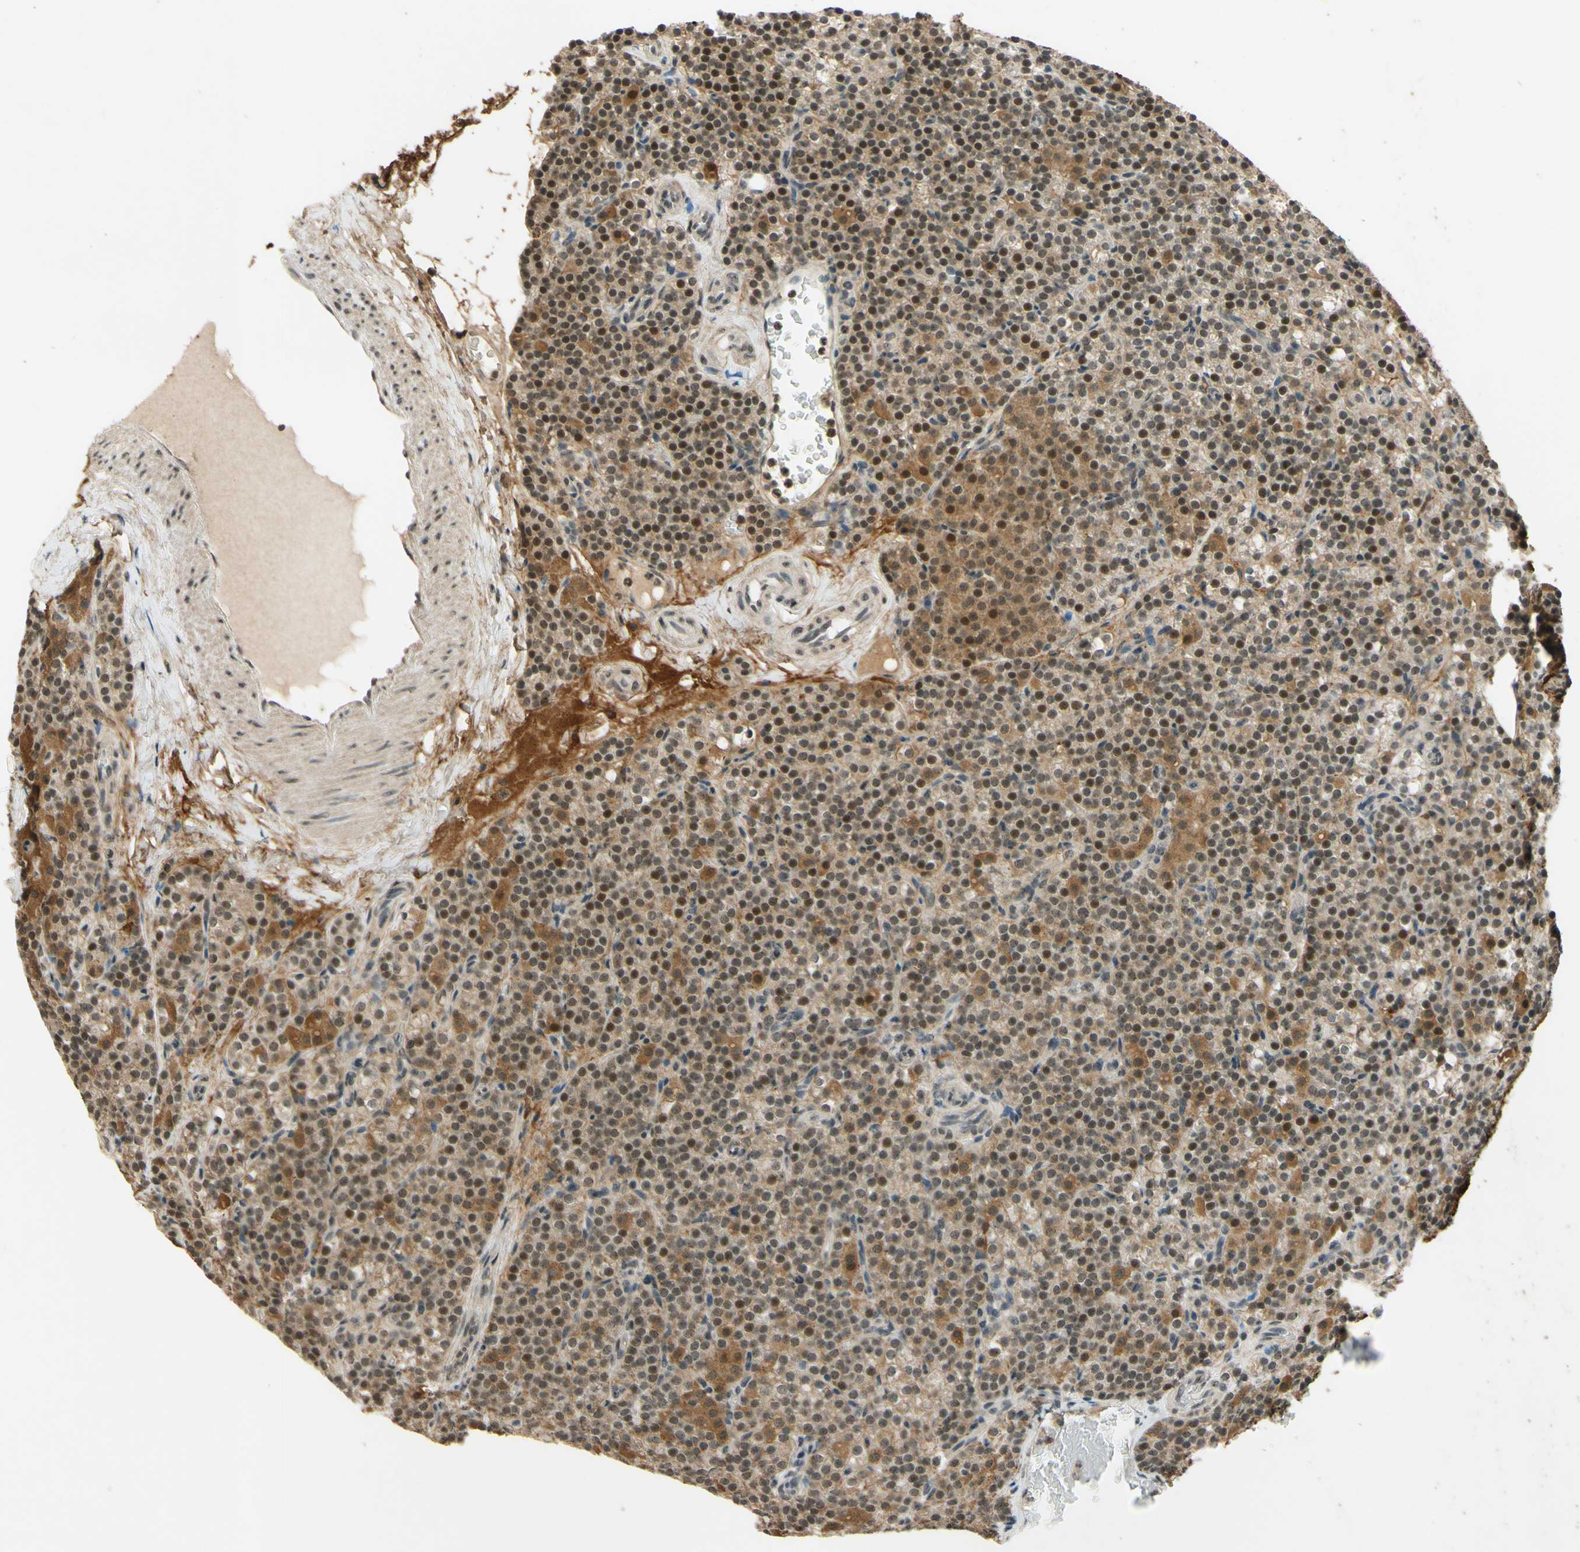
{"staining": {"intensity": "moderate", "quantity": ">75%", "location": "cytoplasmic/membranous,nuclear"}, "tissue": "parathyroid gland", "cell_type": "Glandular cells", "image_type": "normal", "snomed": [{"axis": "morphology", "description": "Normal tissue, NOS"}, {"axis": "topography", "description": "Parathyroid gland"}], "caption": "About >75% of glandular cells in benign parathyroid gland reveal moderate cytoplasmic/membranous,nuclear protein staining as visualized by brown immunohistochemical staining.", "gene": "SMARCB1", "patient": {"sex": "female", "age": 57}}